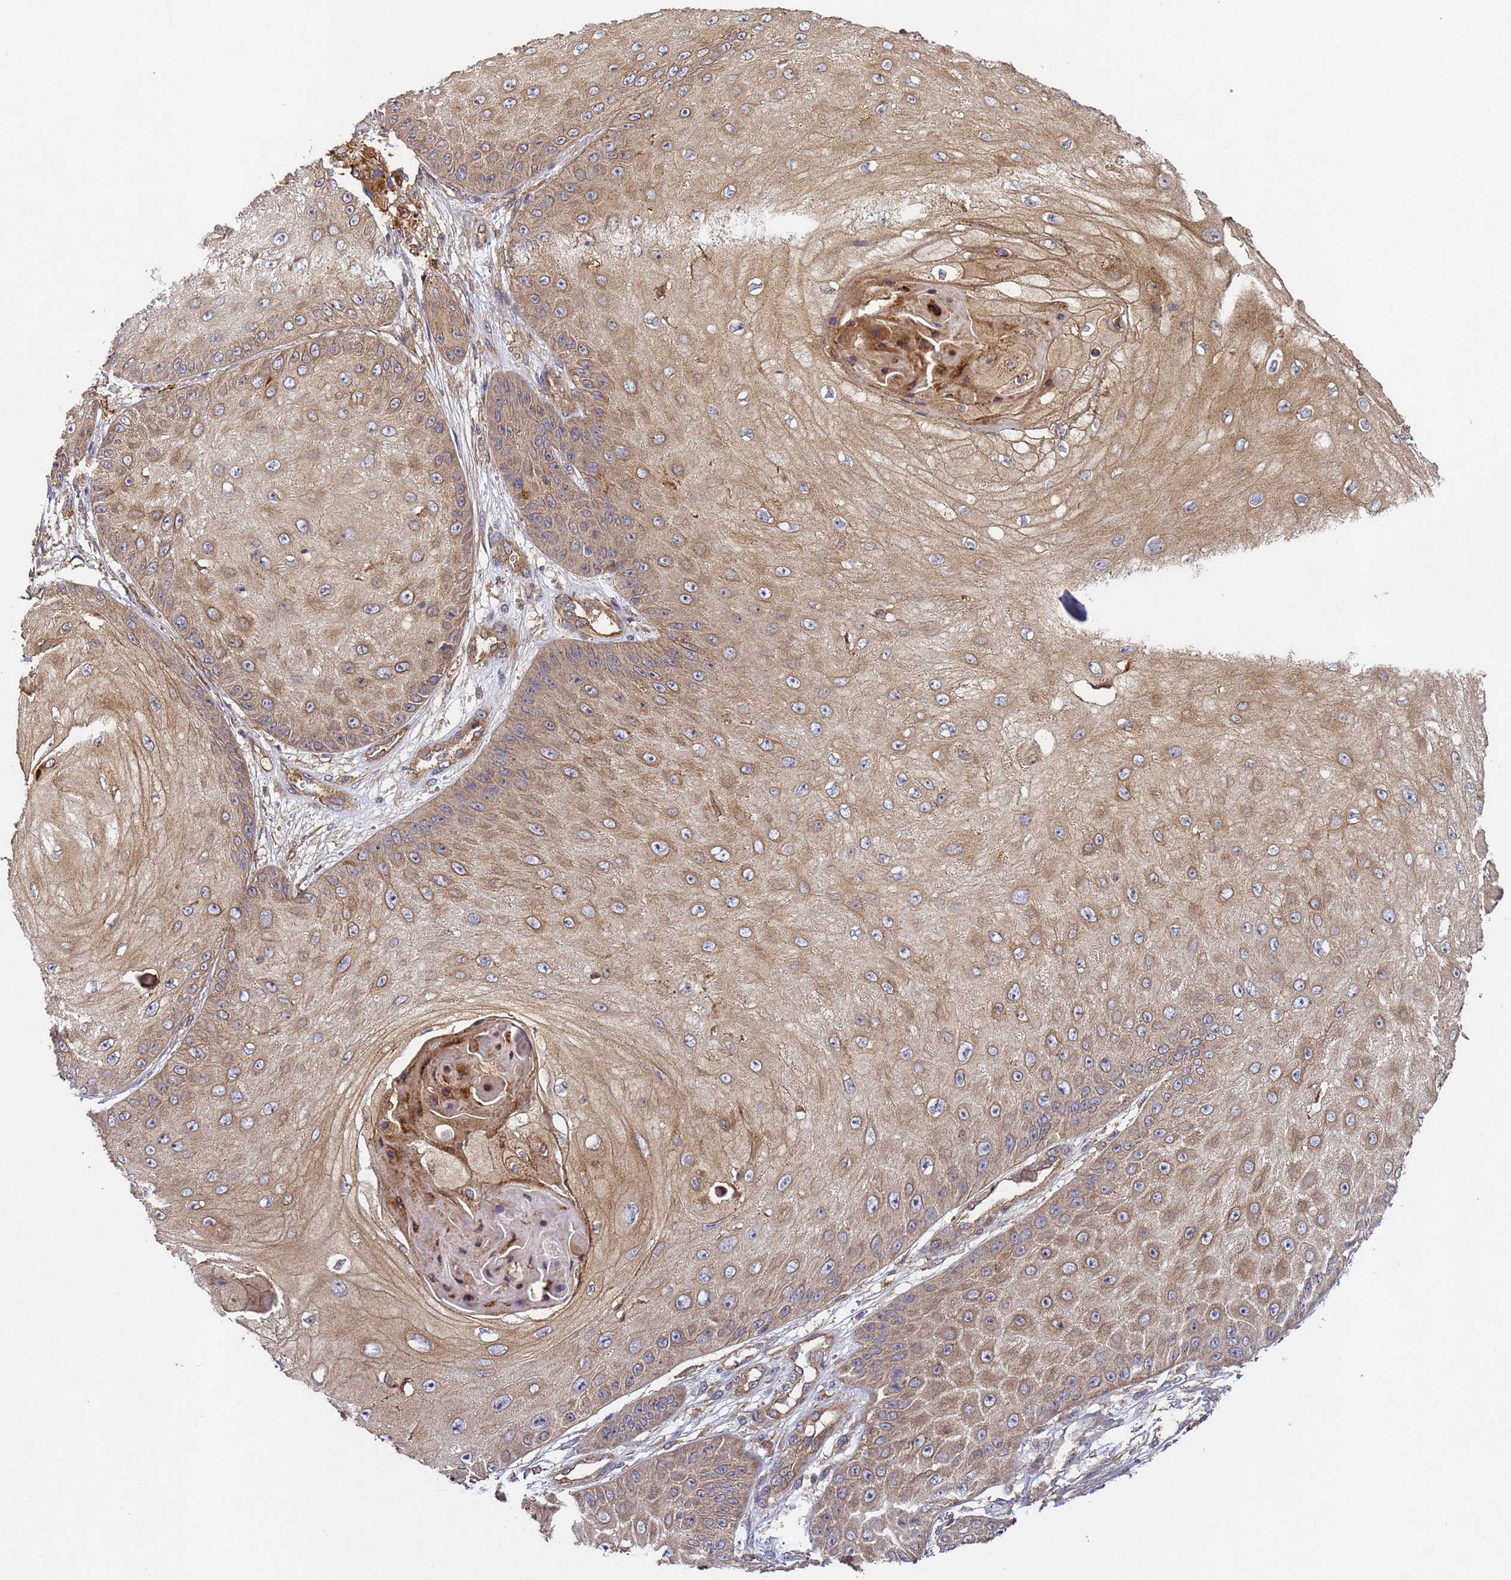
{"staining": {"intensity": "moderate", "quantity": ">75%", "location": "cytoplasmic/membranous"}, "tissue": "skin cancer", "cell_type": "Tumor cells", "image_type": "cancer", "snomed": [{"axis": "morphology", "description": "Squamous cell carcinoma, NOS"}, {"axis": "topography", "description": "Skin"}], "caption": "This histopathology image demonstrates immunohistochemistry (IHC) staining of human skin squamous cell carcinoma, with medium moderate cytoplasmic/membranous positivity in about >75% of tumor cells.", "gene": "C8orf34", "patient": {"sex": "male", "age": 70}}